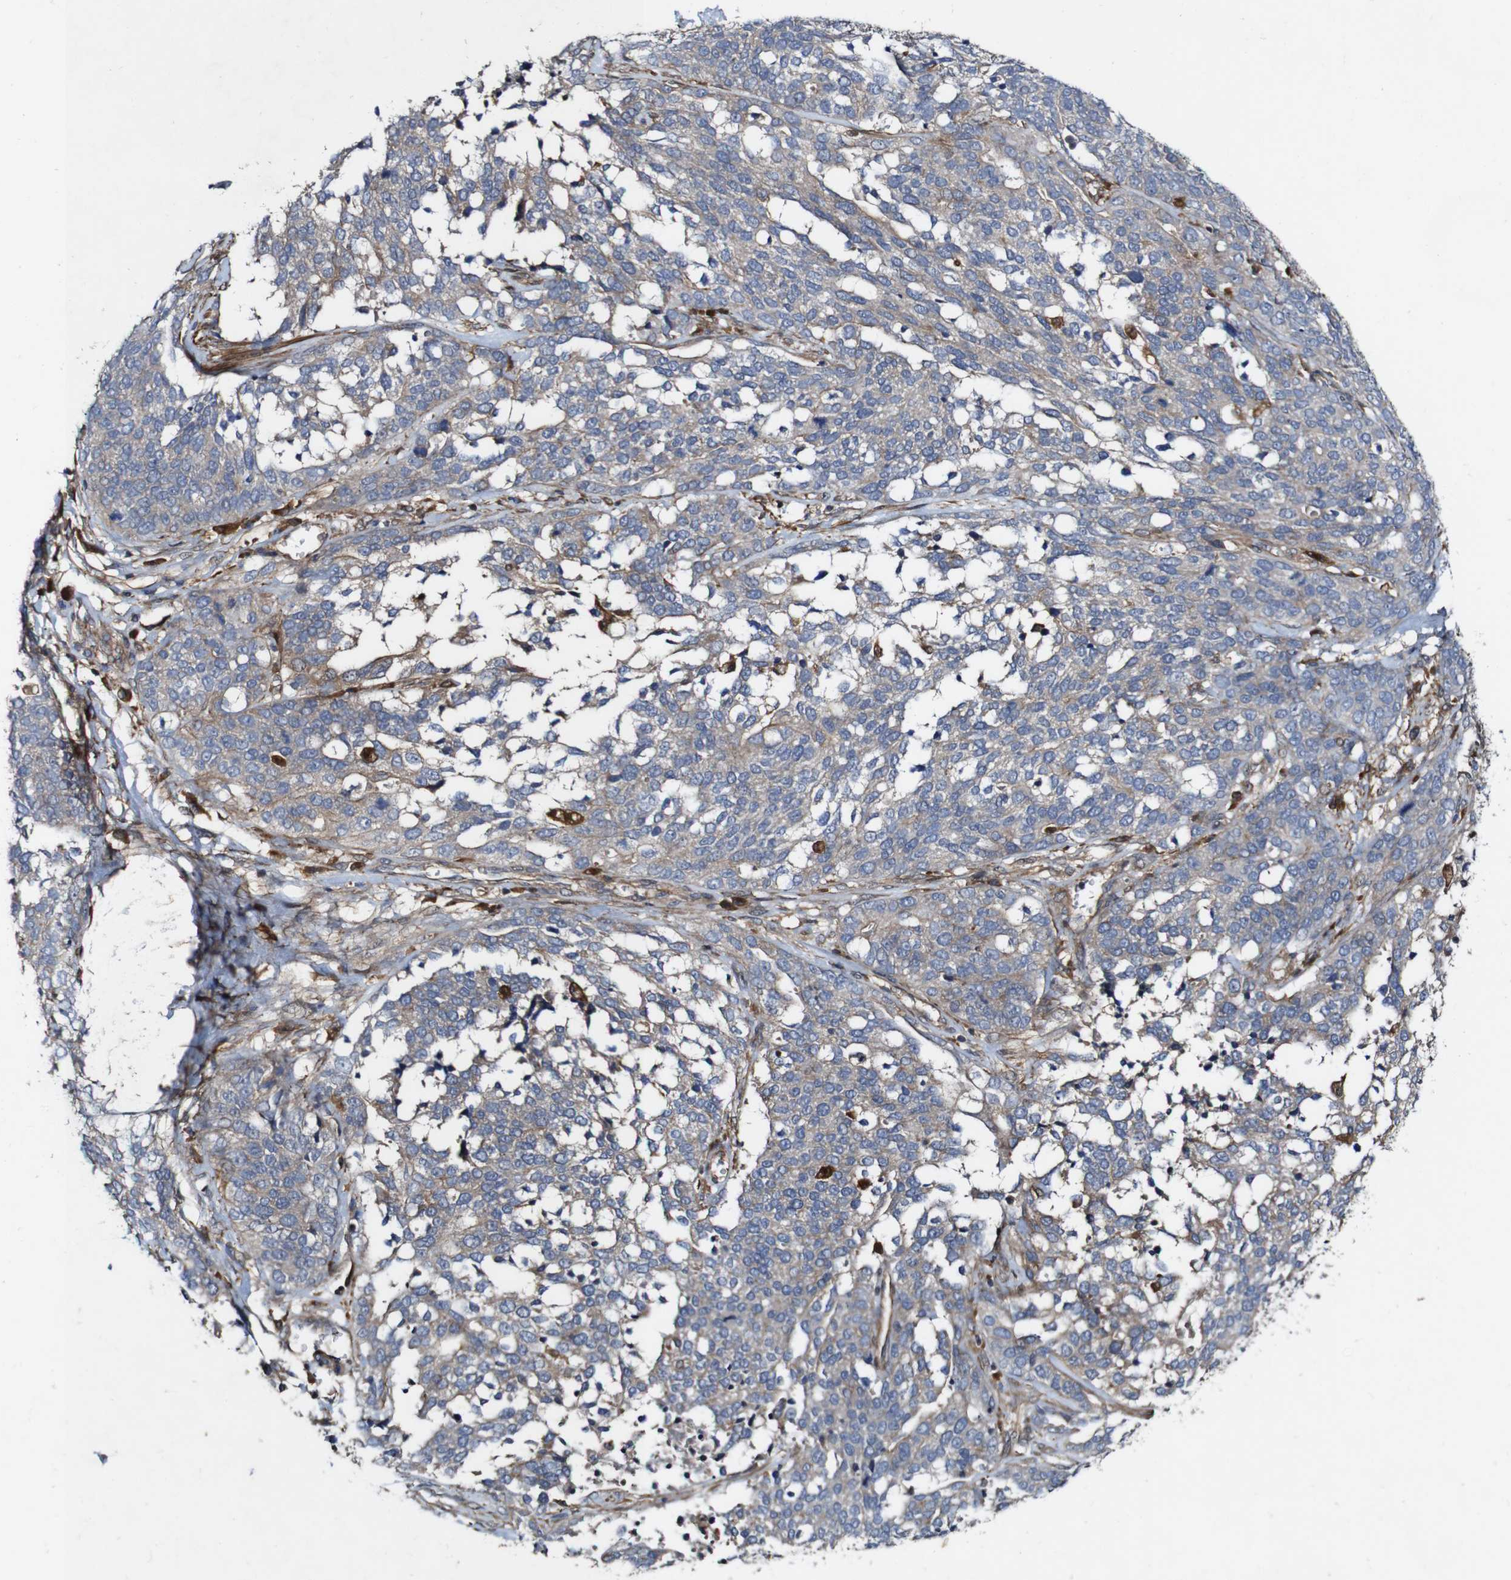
{"staining": {"intensity": "weak", "quantity": "25%-75%", "location": "cytoplasmic/membranous"}, "tissue": "ovarian cancer", "cell_type": "Tumor cells", "image_type": "cancer", "snomed": [{"axis": "morphology", "description": "Cystadenocarcinoma, serous, NOS"}, {"axis": "topography", "description": "Ovary"}], "caption": "Human serous cystadenocarcinoma (ovarian) stained for a protein (brown) exhibits weak cytoplasmic/membranous positive positivity in approximately 25%-75% of tumor cells.", "gene": "GSDME", "patient": {"sex": "female", "age": 44}}